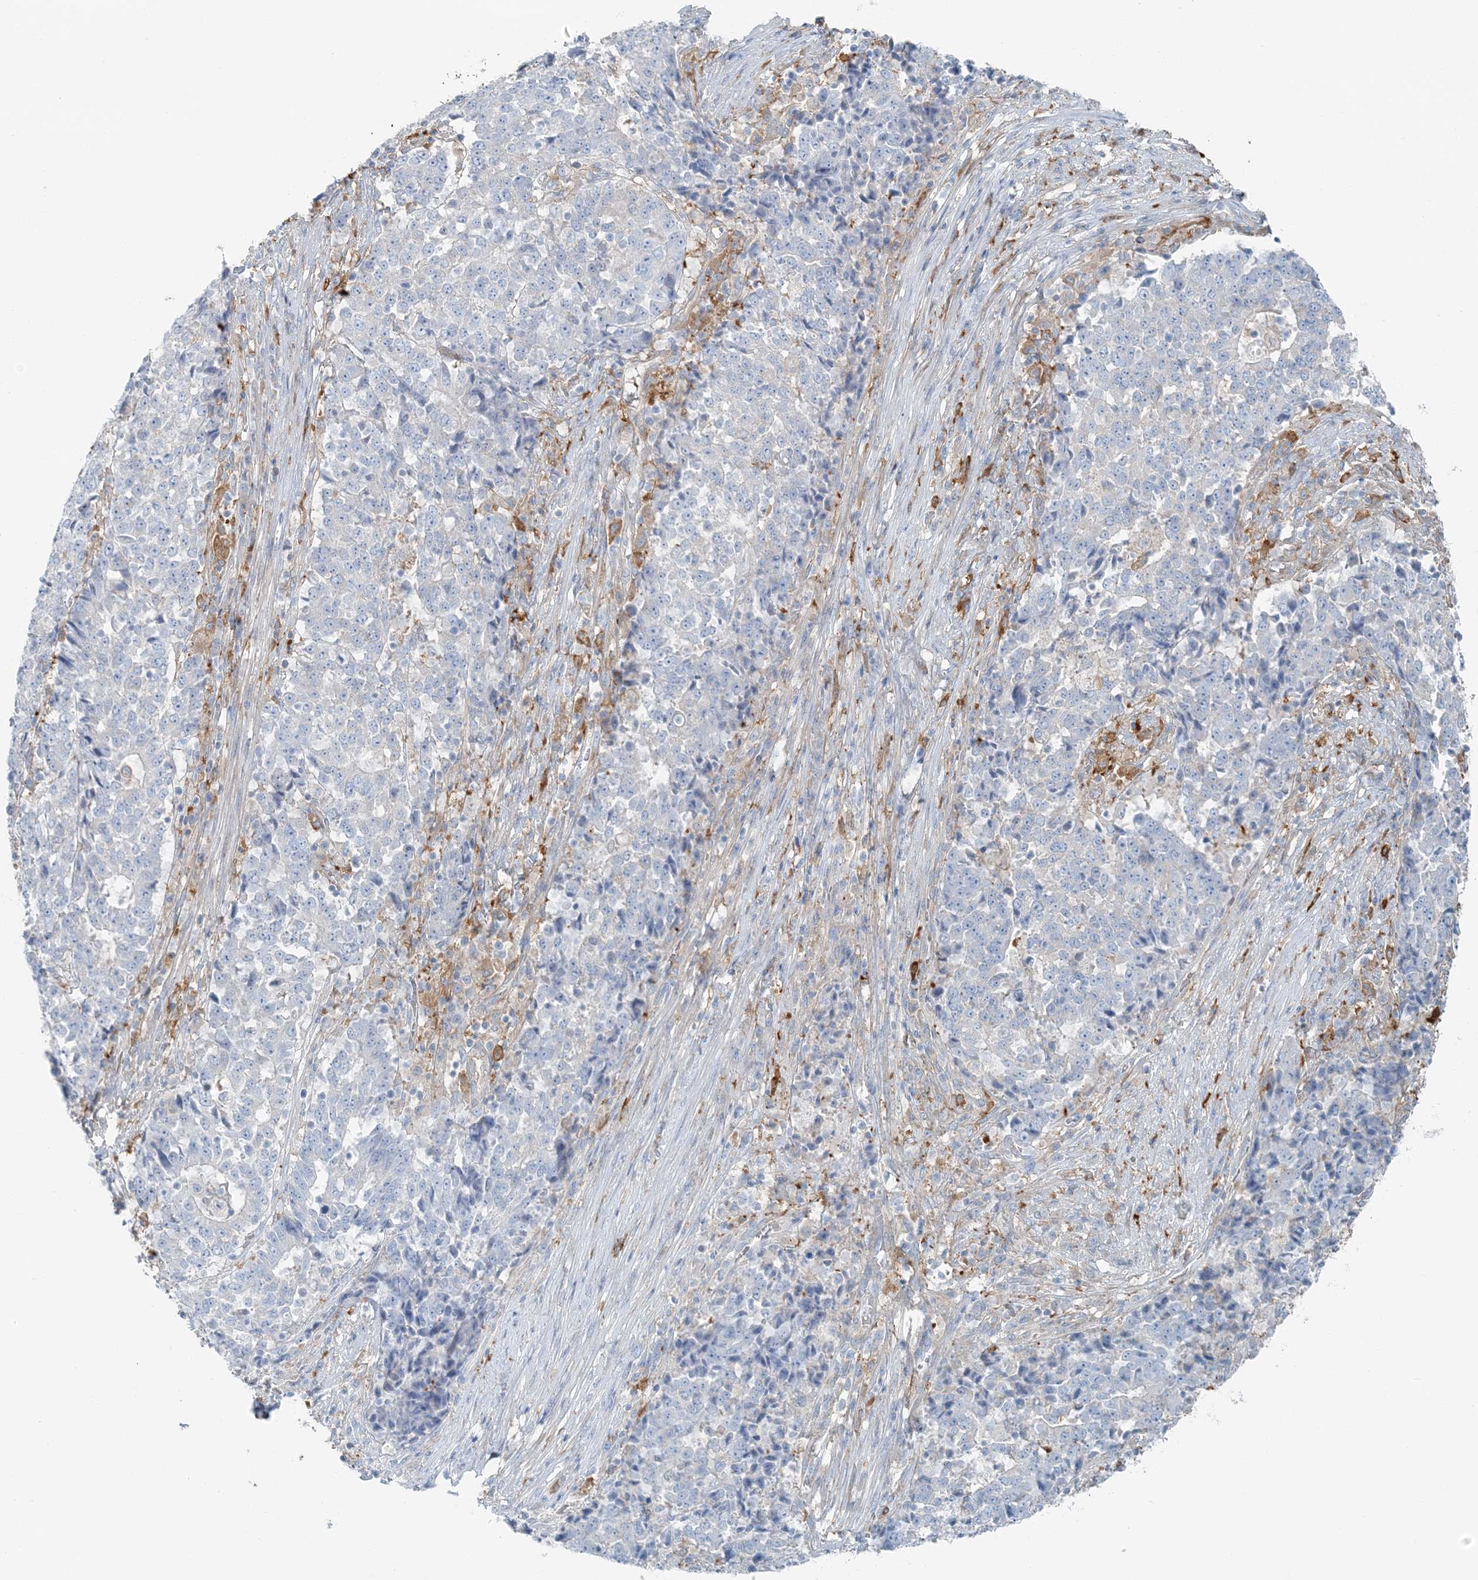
{"staining": {"intensity": "negative", "quantity": "none", "location": "none"}, "tissue": "stomach cancer", "cell_type": "Tumor cells", "image_type": "cancer", "snomed": [{"axis": "morphology", "description": "Adenocarcinoma, NOS"}, {"axis": "topography", "description": "Stomach"}], "caption": "DAB (3,3'-diaminobenzidine) immunohistochemical staining of stomach adenocarcinoma reveals no significant positivity in tumor cells.", "gene": "SNX2", "patient": {"sex": "male", "age": 59}}